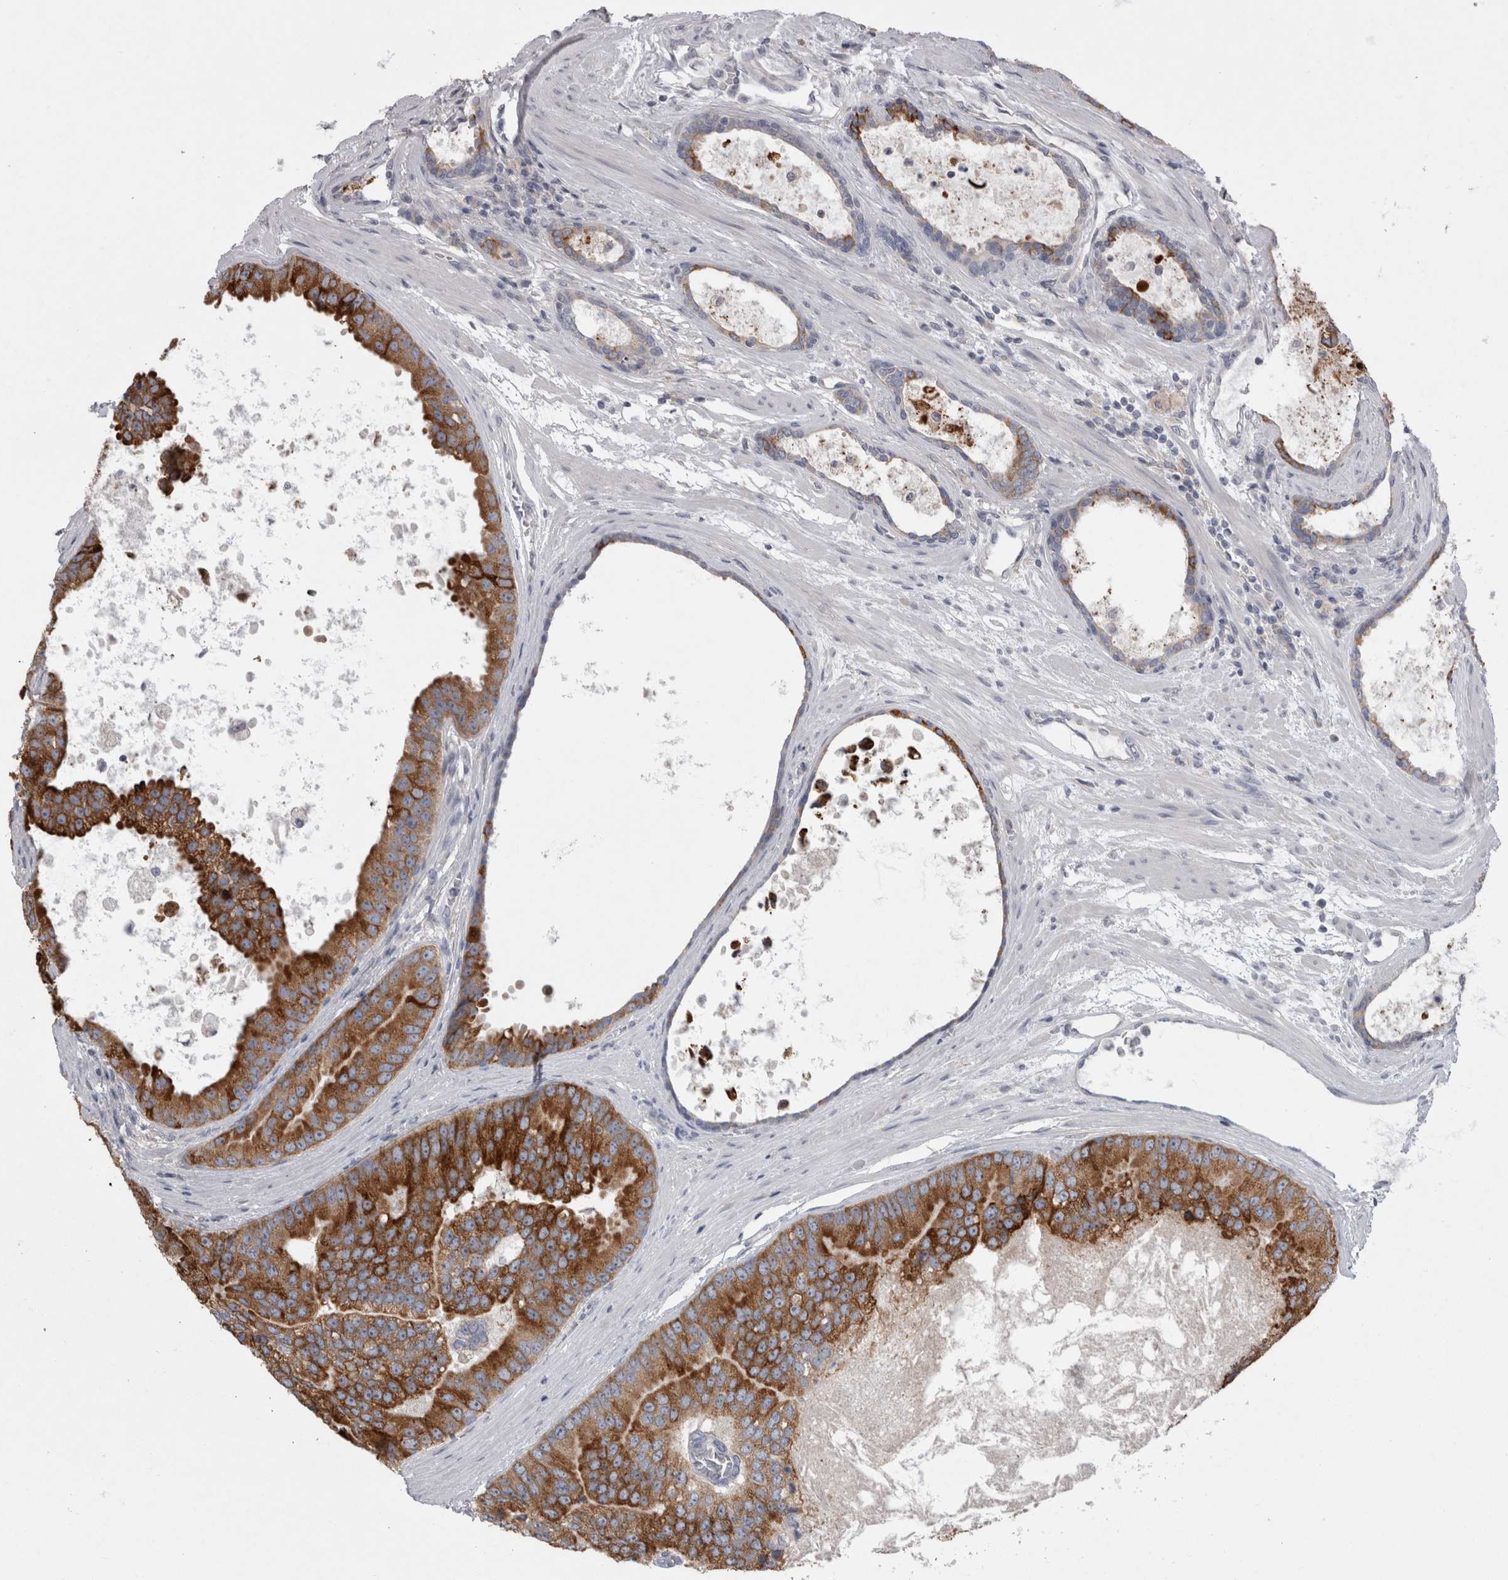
{"staining": {"intensity": "strong", "quantity": ">75%", "location": "cytoplasmic/membranous"}, "tissue": "prostate cancer", "cell_type": "Tumor cells", "image_type": "cancer", "snomed": [{"axis": "morphology", "description": "Adenocarcinoma, High grade"}, {"axis": "topography", "description": "Prostate"}], "caption": "Adenocarcinoma (high-grade) (prostate) stained with DAB immunohistochemistry demonstrates high levels of strong cytoplasmic/membranous positivity in about >75% of tumor cells.", "gene": "LRRC40", "patient": {"sex": "male", "age": 70}}